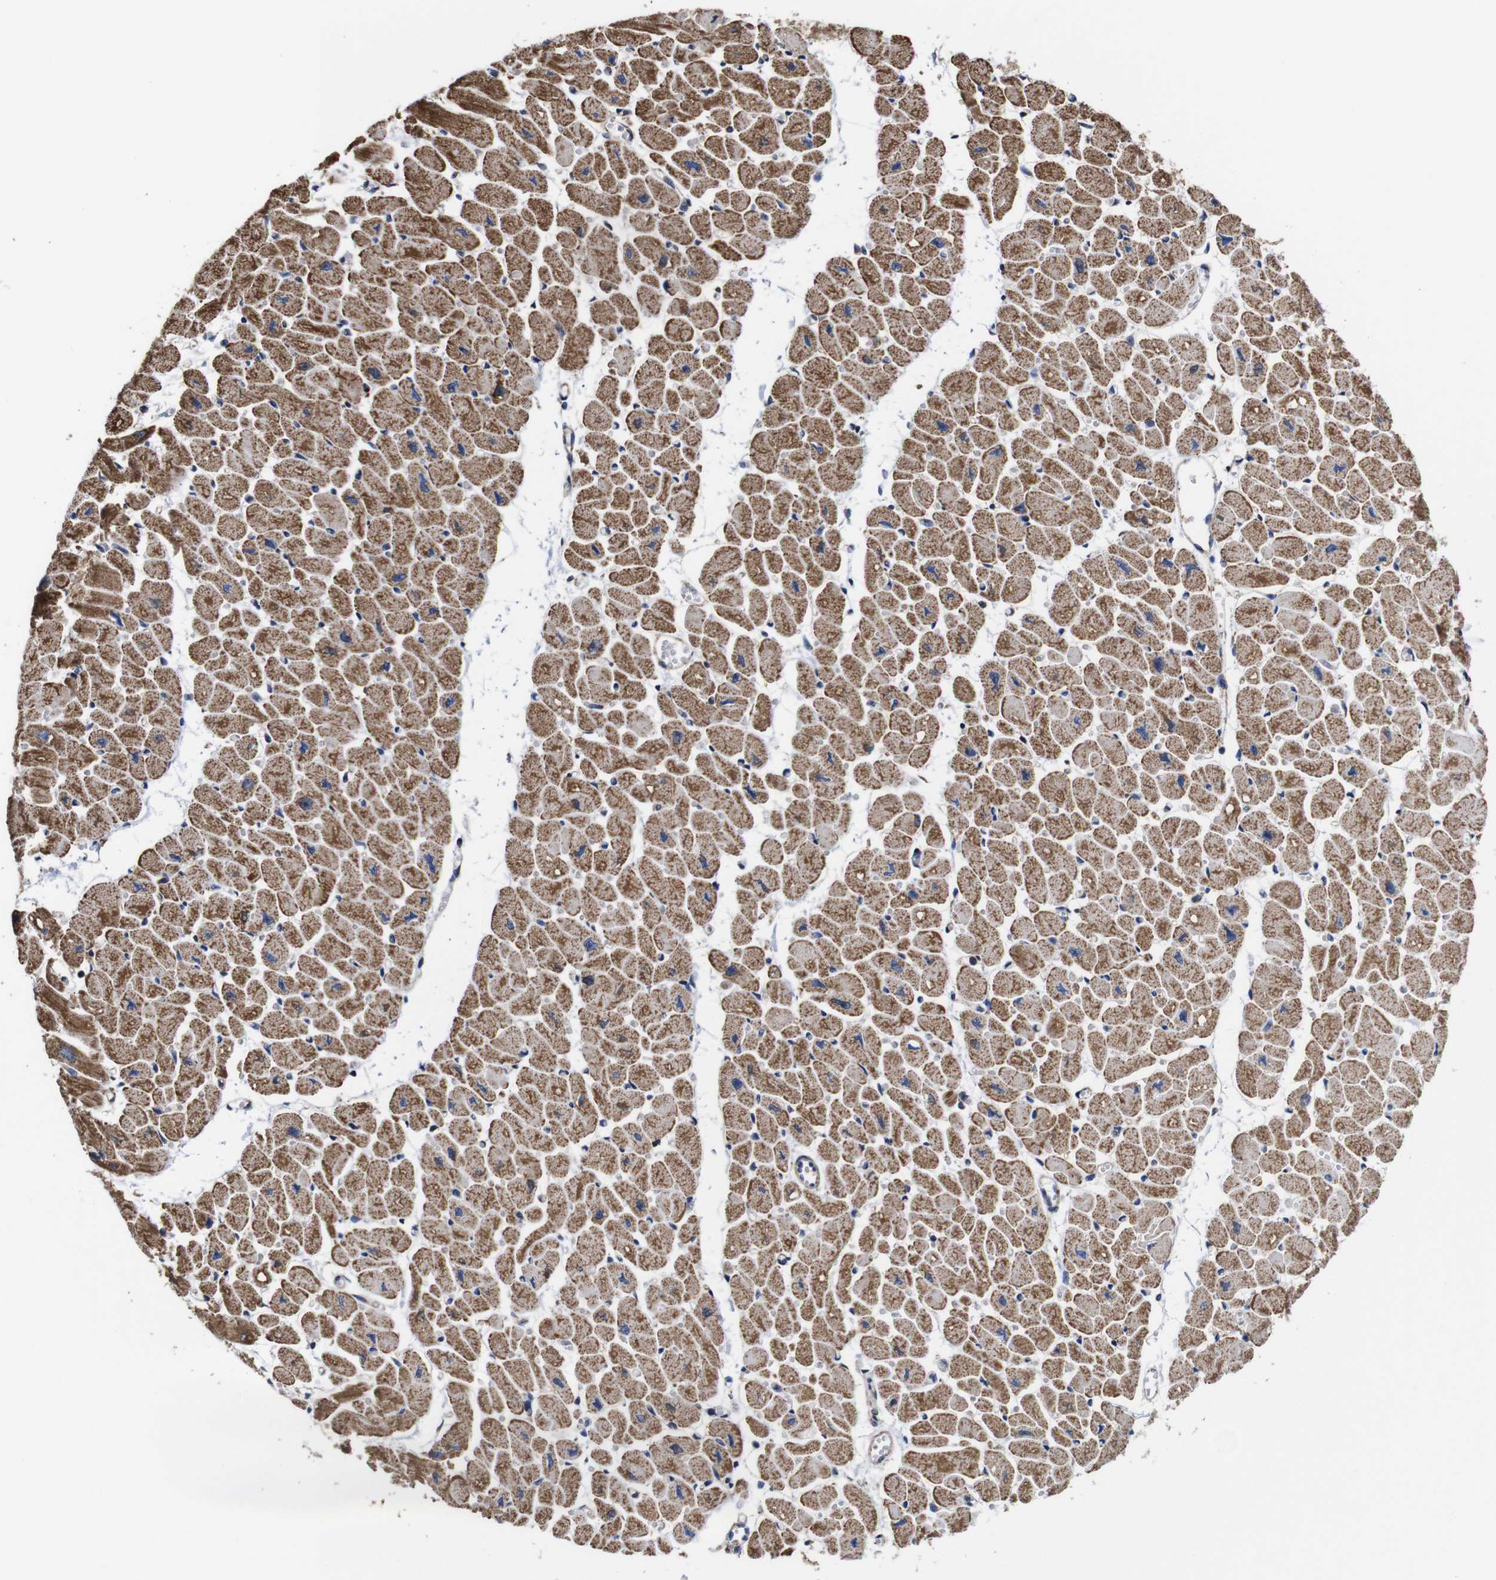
{"staining": {"intensity": "moderate", "quantity": ">75%", "location": "cytoplasmic/membranous"}, "tissue": "heart muscle", "cell_type": "Cardiomyocytes", "image_type": "normal", "snomed": [{"axis": "morphology", "description": "Normal tissue, NOS"}, {"axis": "topography", "description": "Heart"}], "caption": "Heart muscle stained for a protein demonstrates moderate cytoplasmic/membranous positivity in cardiomyocytes. (Brightfield microscopy of DAB IHC at high magnification).", "gene": "C17orf80", "patient": {"sex": "female", "age": 54}}